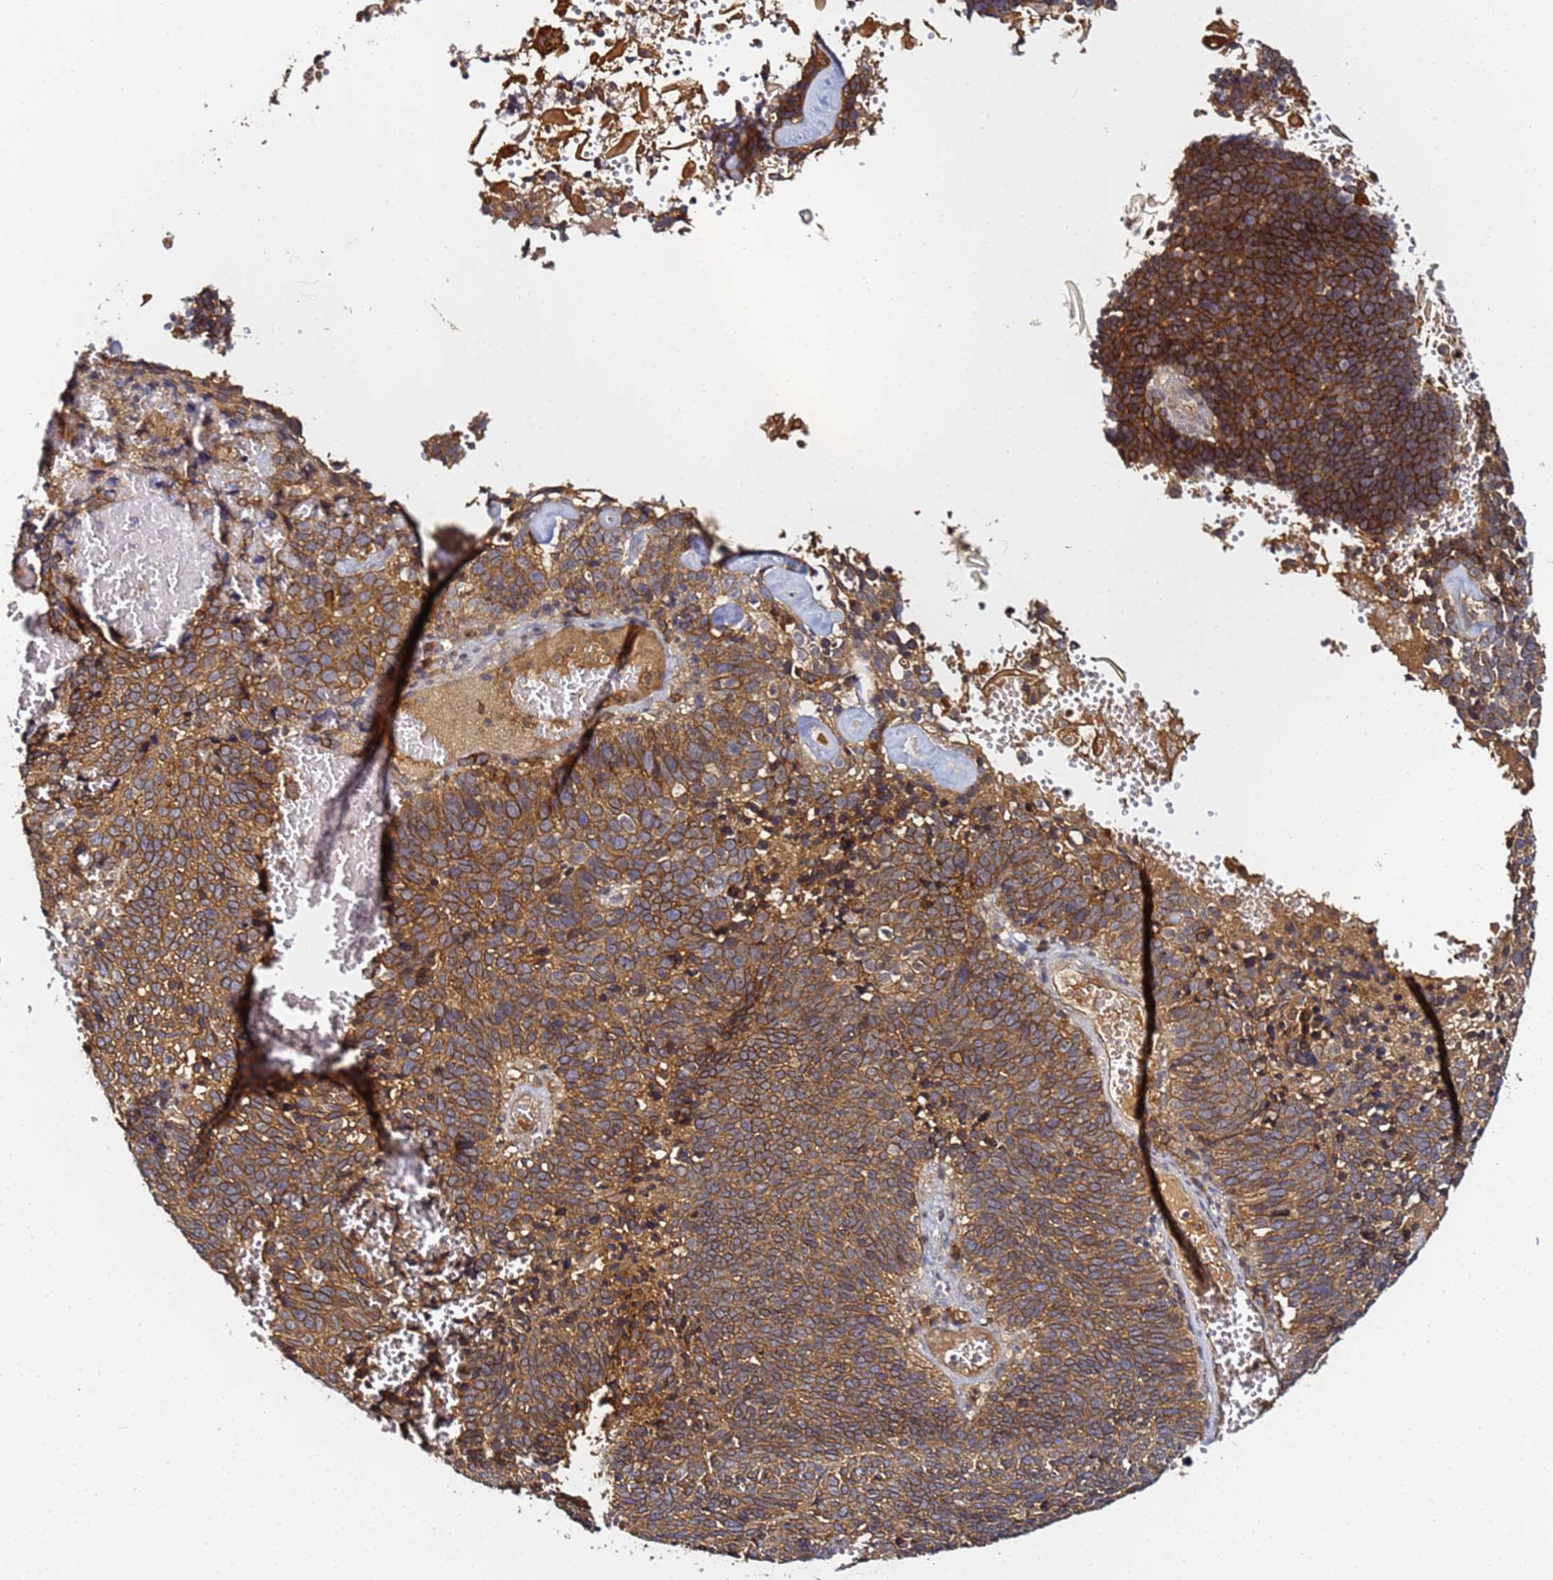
{"staining": {"intensity": "moderate", "quantity": ">75%", "location": "cytoplasmic/membranous"}, "tissue": "cervical cancer", "cell_type": "Tumor cells", "image_type": "cancer", "snomed": [{"axis": "morphology", "description": "Squamous cell carcinoma, NOS"}, {"axis": "topography", "description": "Cervix"}], "caption": "IHC image of neoplastic tissue: cervical squamous cell carcinoma stained using immunohistochemistry (IHC) displays medium levels of moderate protein expression localized specifically in the cytoplasmic/membranous of tumor cells, appearing as a cytoplasmic/membranous brown color.", "gene": "LRRC69", "patient": {"sex": "female", "age": 39}}